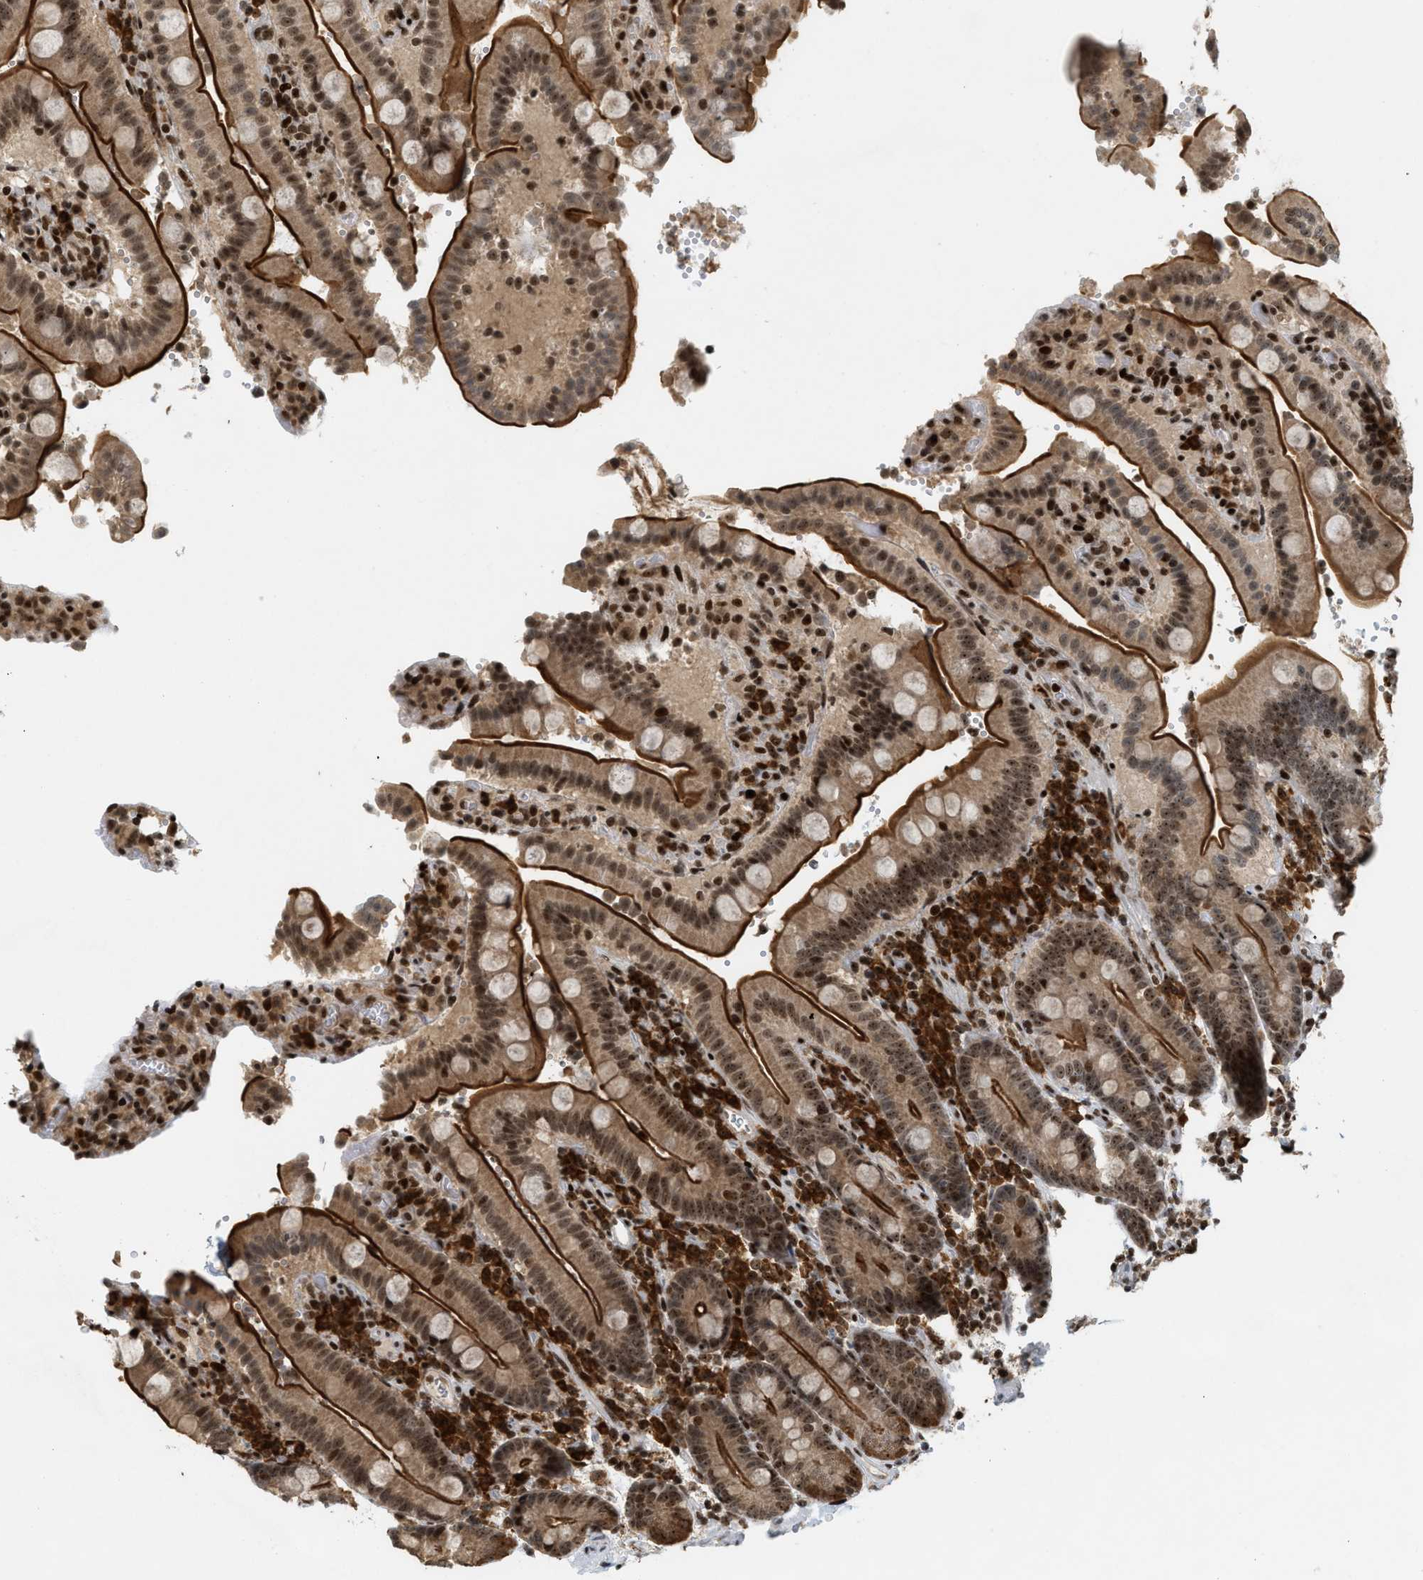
{"staining": {"intensity": "strong", "quantity": ">75%", "location": "cytoplasmic/membranous,nuclear"}, "tissue": "duodenum", "cell_type": "Glandular cells", "image_type": "normal", "snomed": [{"axis": "morphology", "description": "Normal tissue, NOS"}, {"axis": "topography", "description": "Small intestine, NOS"}], "caption": "Strong cytoplasmic/membranous,nuclear protein staining is seen in approximately >75% of glandular cells in duodenum. The staining was performed using DAB to visualize the protein expression in brown, while the nuclei were stained in blue with hematoxylin (Magnification: 20x).", "gene": "ZNF22", "patient": {"sex": "female", "age": 71}}